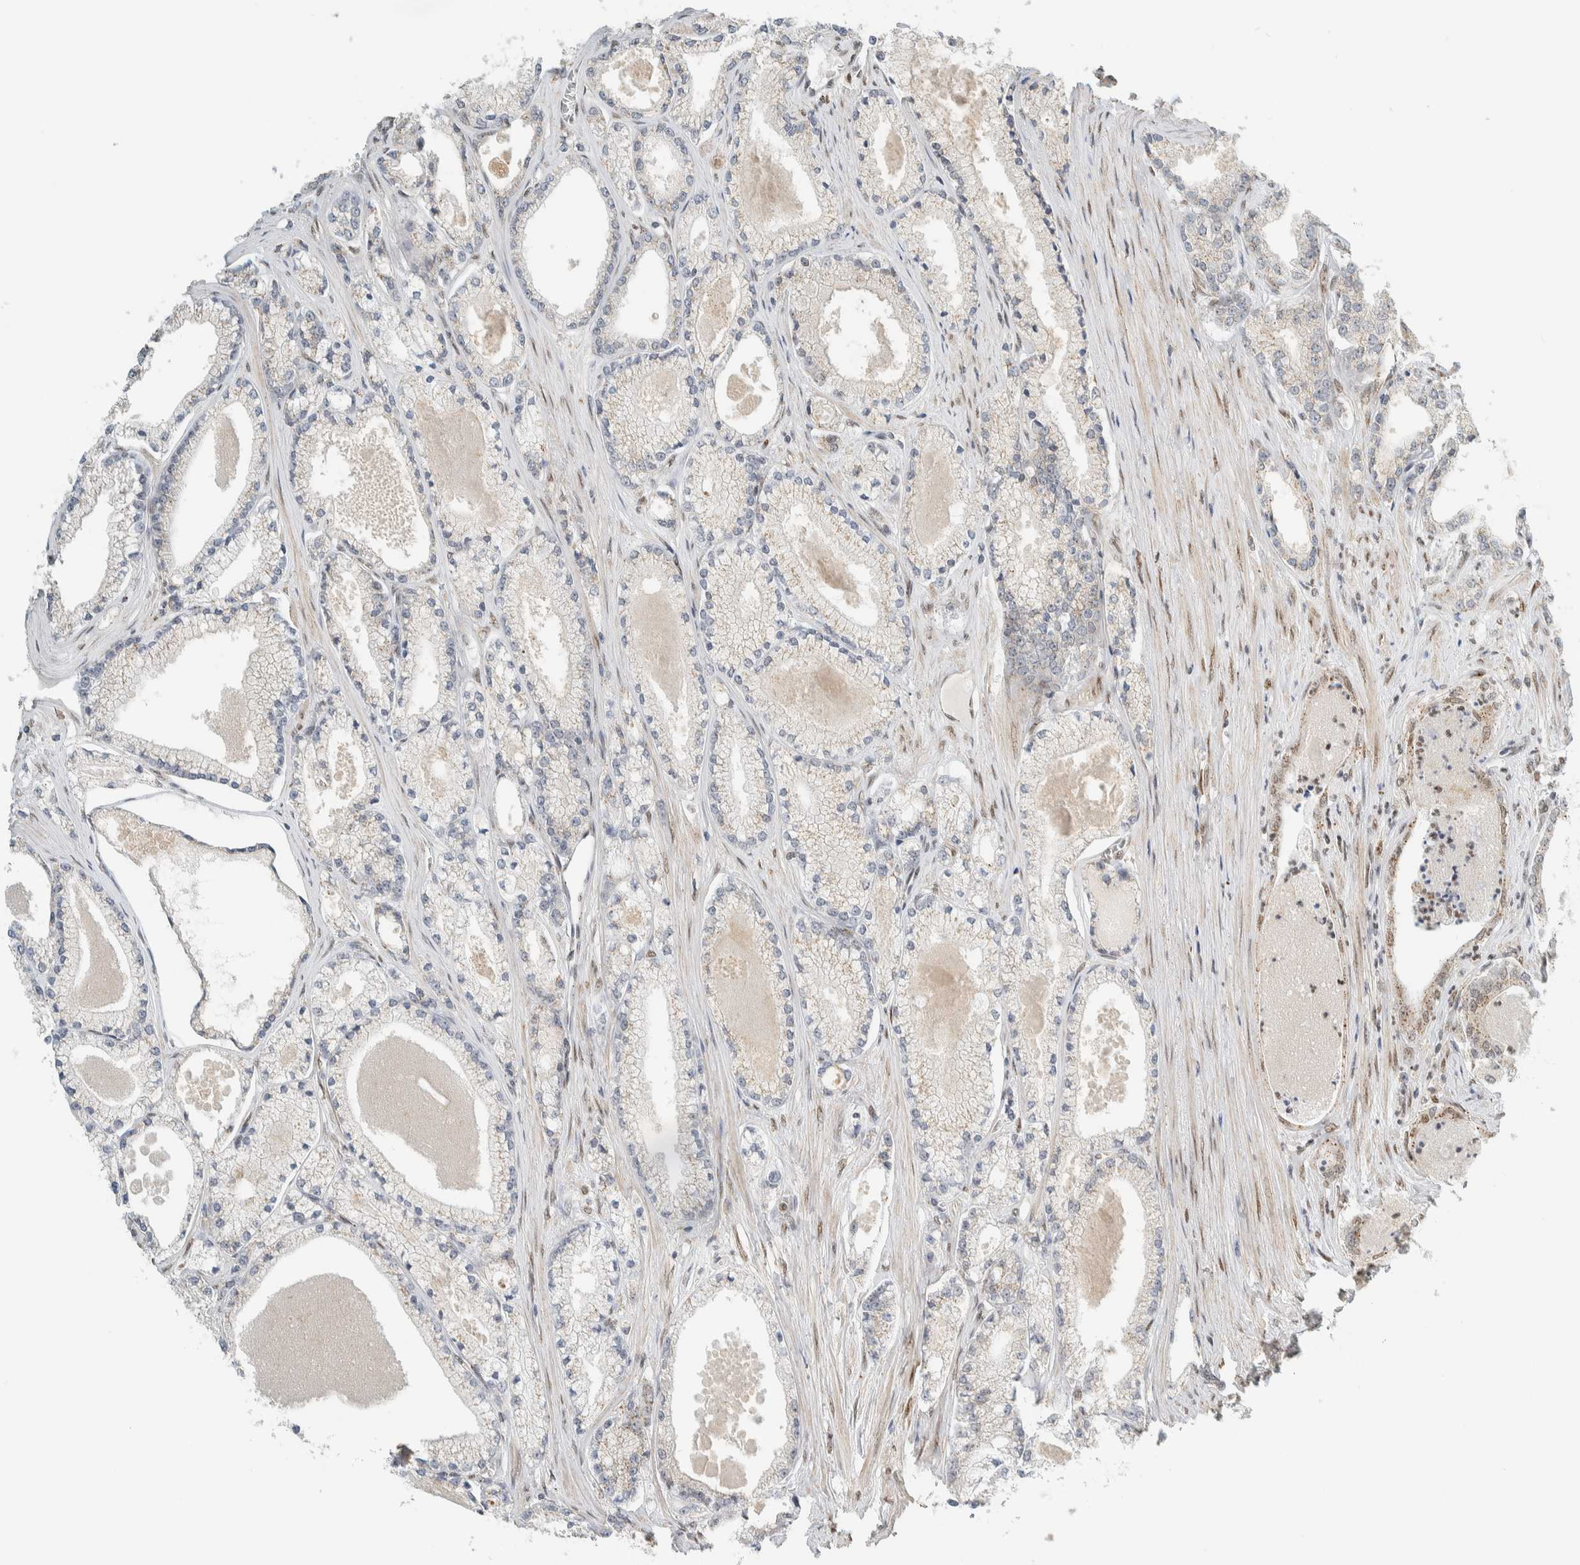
{"staining": {"intensity": "weak", "quantity": "25%-75%", "location": "cytoplasmic/membranous"}, "tissue": "prostate cancer", "cell_type": "Tumor cells", "image_type": "cancer", "snomed": [{"axis": "morphology", "description": "Adenocarcinoma, High grade"}, {"axis": "topography", "description": "Prostate"}], "caption": "High-power microscopy captured an IHC histopathology image of prostate cancer, revealing weak cytoplasmic/membranous positivity in approximately 25%-75% of tumor cells.", "gene": "TFE3", "patient": {"sex": "male", "age": 71}}